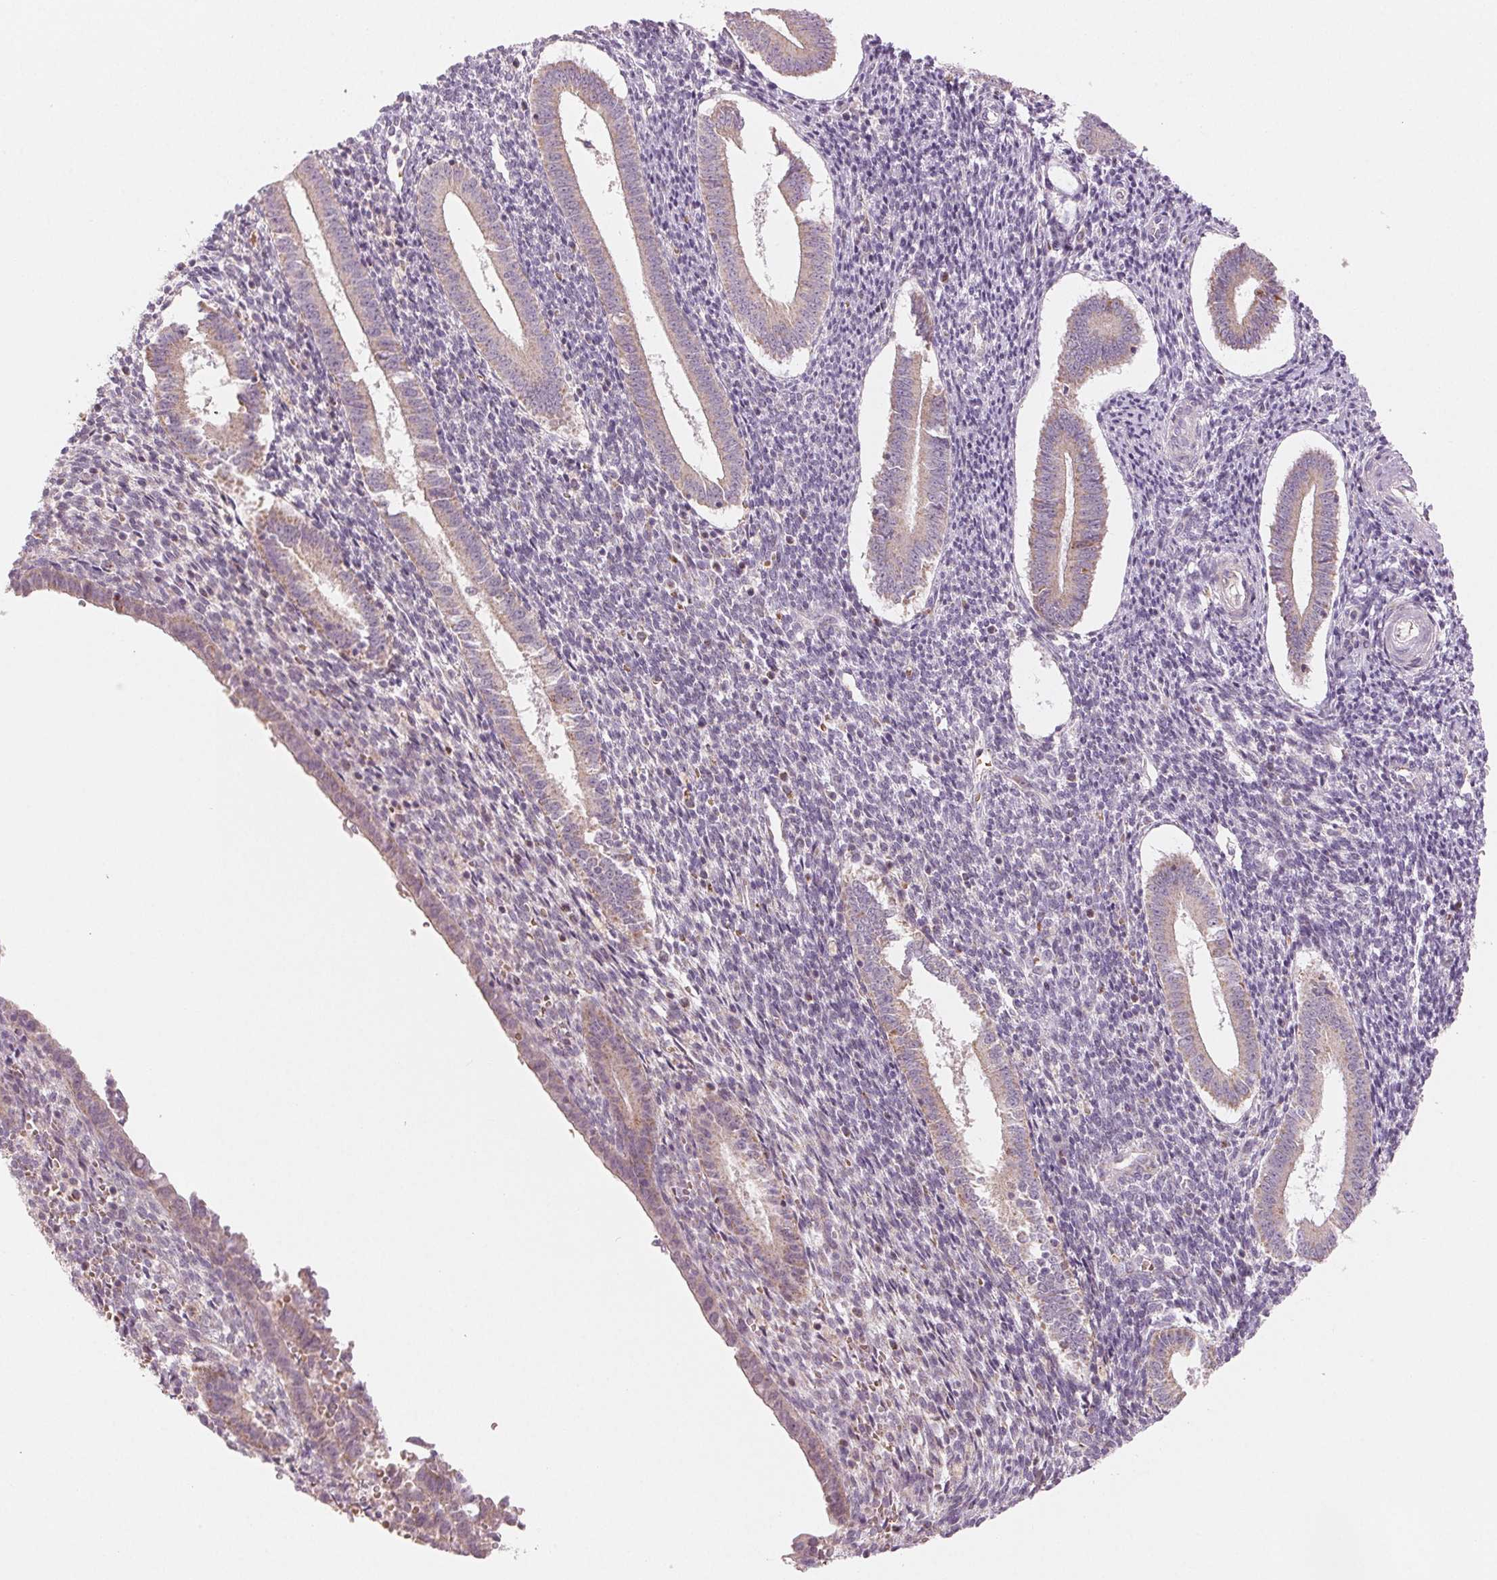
{"staining": {"intensity": "moderate", "quantity": "<25%", "location": "cytoplasmic/membranous"}, "tissue": "endometrium", "cell_type": "Cells in endometrial stroma", "image_type": "normal", "snomed": [{"axis": "morphology", "description": "Normal tissue, NOS"}, {"axis": "topography", "description": "Endometrium"}], "caption": "This micrograph demonstrates IHC staining of unremarkable human endometrium, with low moderate cytoplasmic/membranous staining in approximately <25% of cells in endometrial stroma.", "gene": "HINT2", "patient": {"sex": "female", "age": 25}}